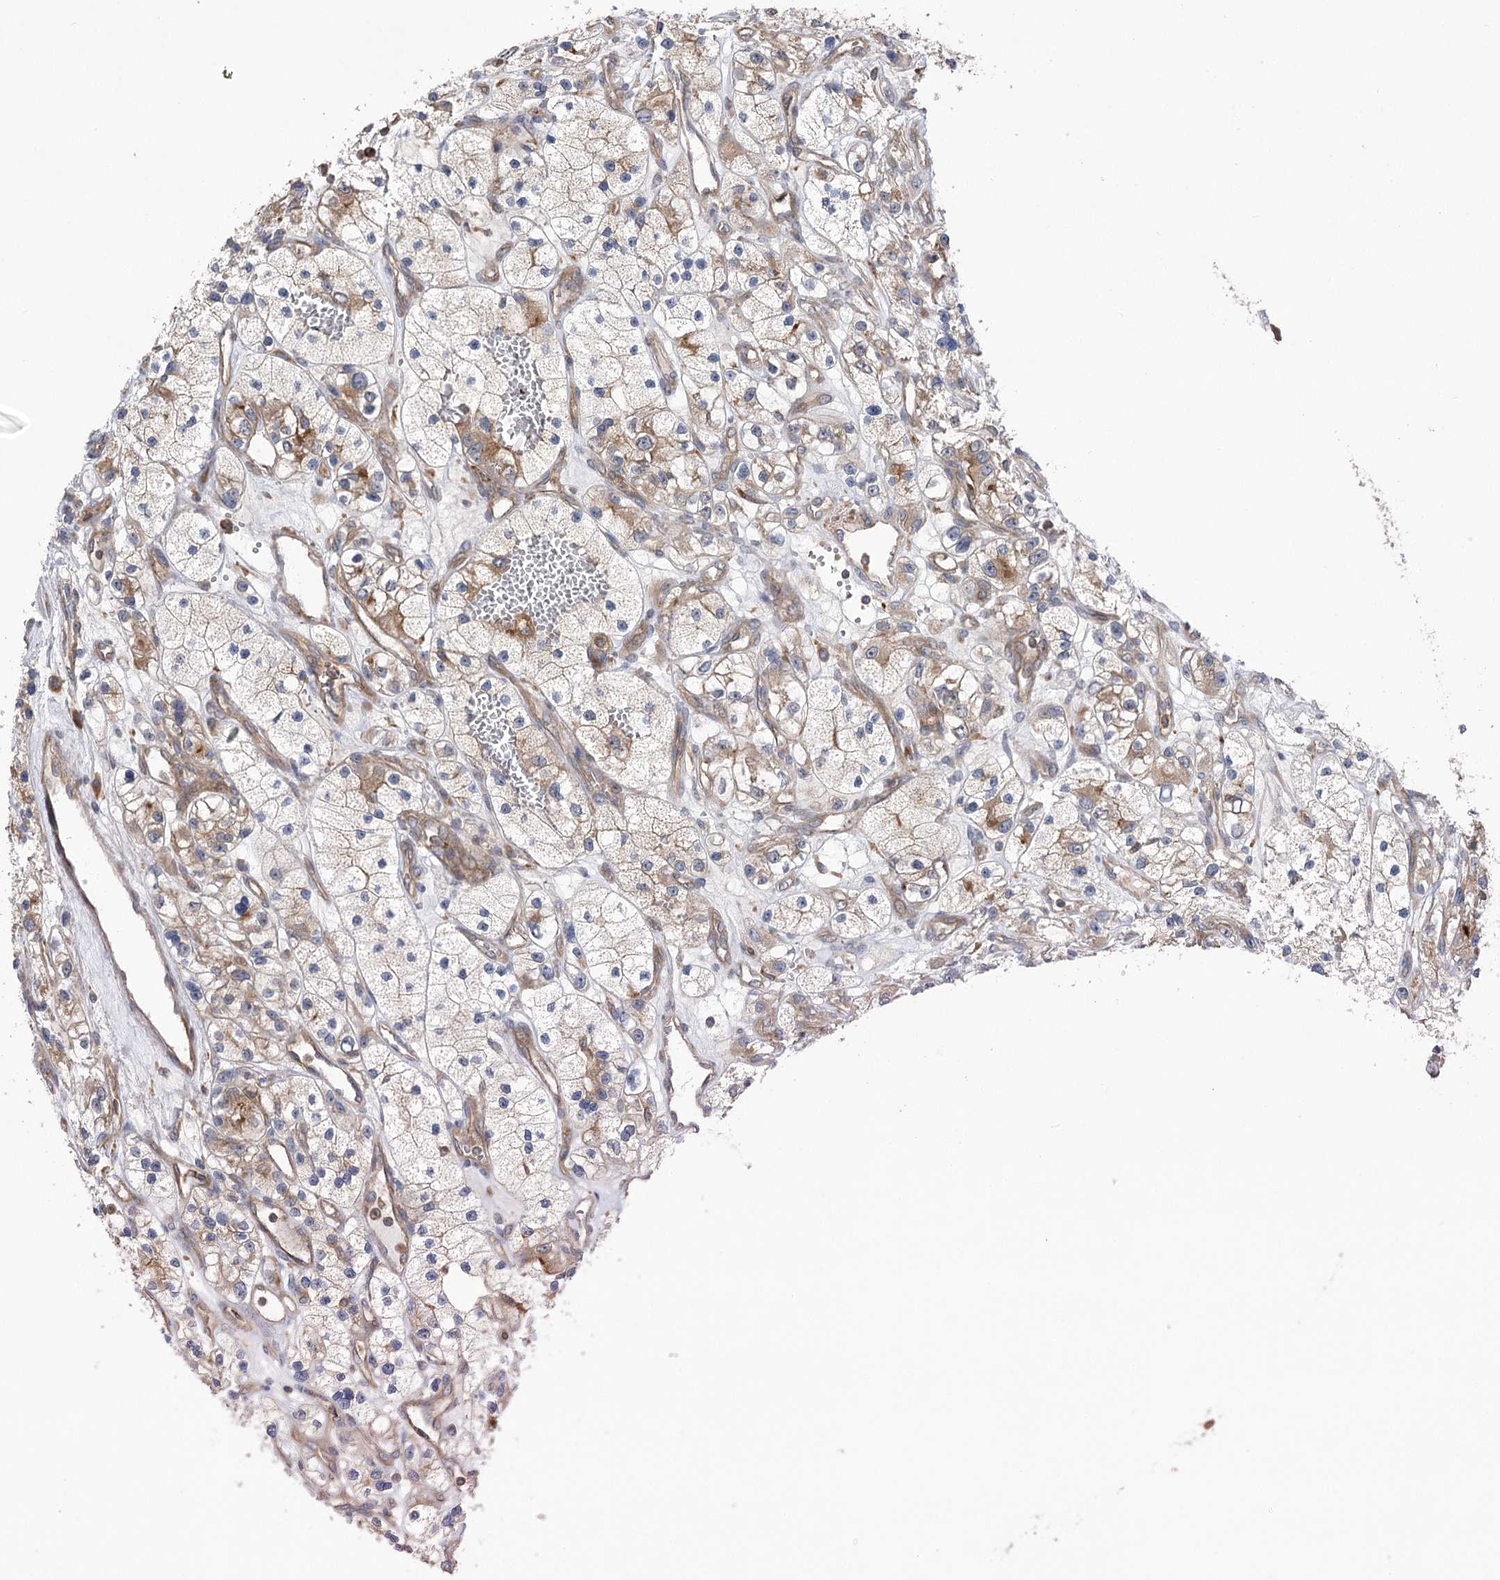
{"staining": {"intensity": "negative", "quantity": "none", "location": "none"}, "tissue": "renal cancer", "cell_type": "Tumor cells", "image_type": "cancer", "snomed": [{"axis": "morphology", "description": "Adenocarcinoma, NOS"}, {"axis": "topography", "description": "Kidney"}], "caption": "There is no significant expression in tumor cells of adenocarcinoma (renal).", "gene": "VPS37B", "patient": {"sex": "female", "age": 57}}